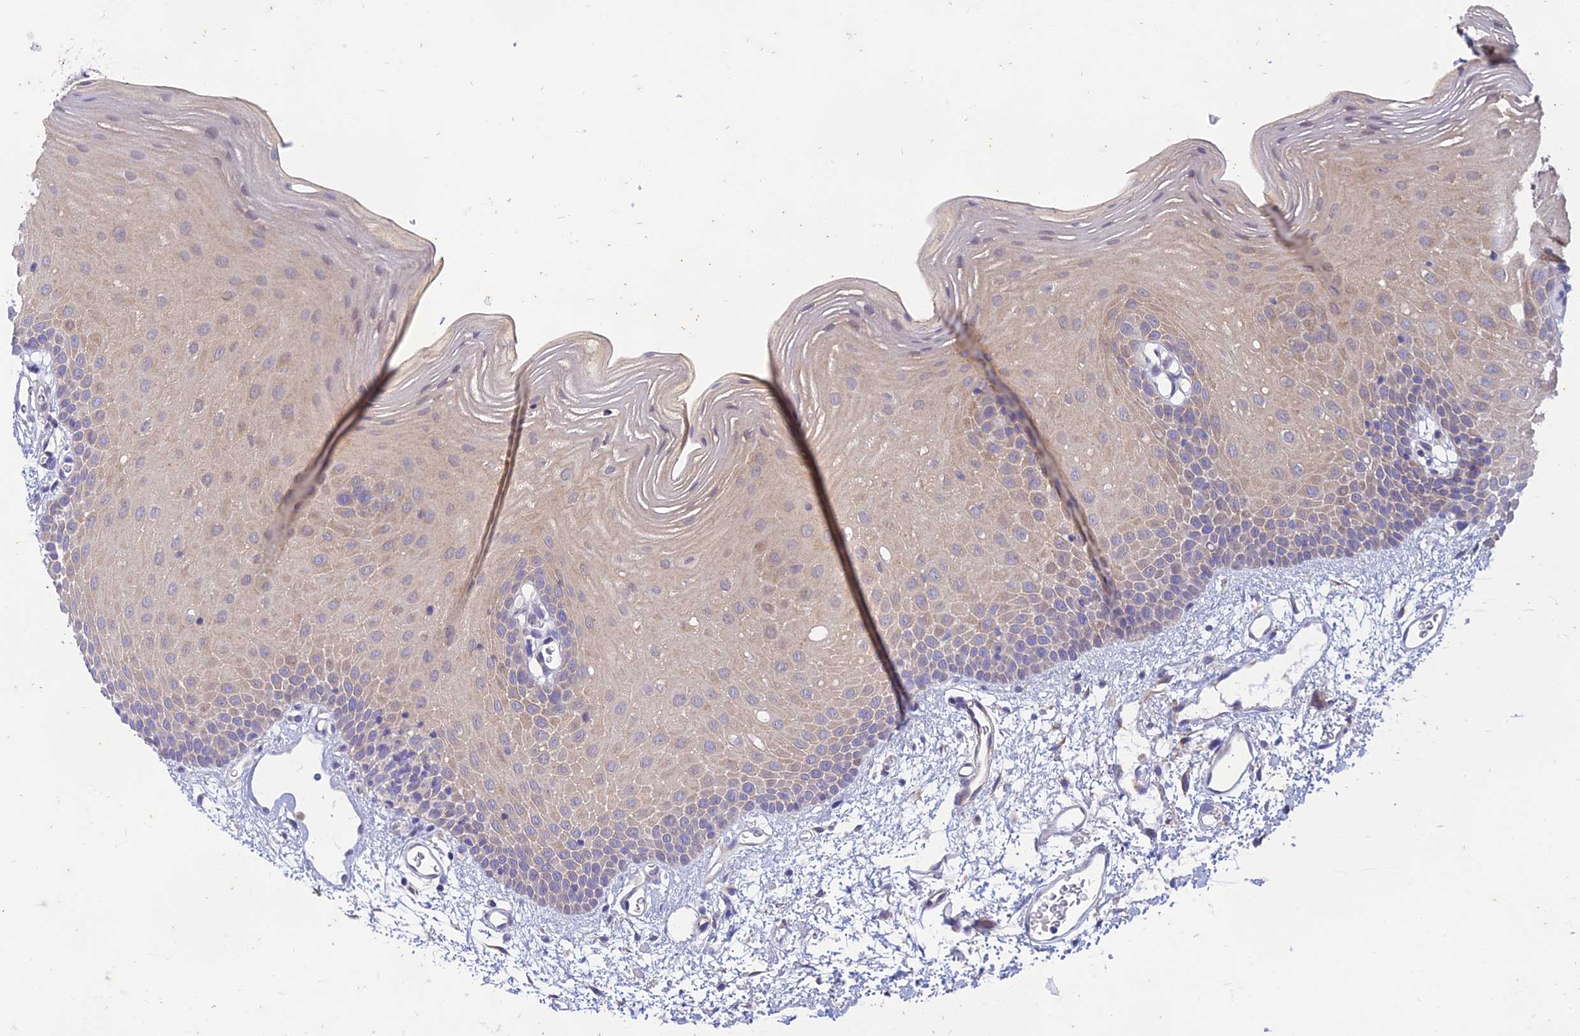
{"staining": {"intensity": "weak", "quantity": "25%-75%", "location": "cytoplasmic/membranous"}, "tissue": "oral mucosa", "cell_type": "Squamous epithelial cells", "image_type": "normal", "snomed": [{"axis": "morphology", "description": "Normal tissue, NOS"}, {"axis": "topography", "description": "Oral tissue"}], "caption": "Immunohistochemistry histopathology image of unremarkable oral mucosa: human oral mucosa stained using immunohistochemistry exhibits low levels of weak protein expression localized specifically in the cytoplasmic/membranous of squamous epithelial cells, appearing as a cytoplasmic/membranous brown color.", "gene": "PTCD2", "patient": {"sex": "female", "age": 70}}